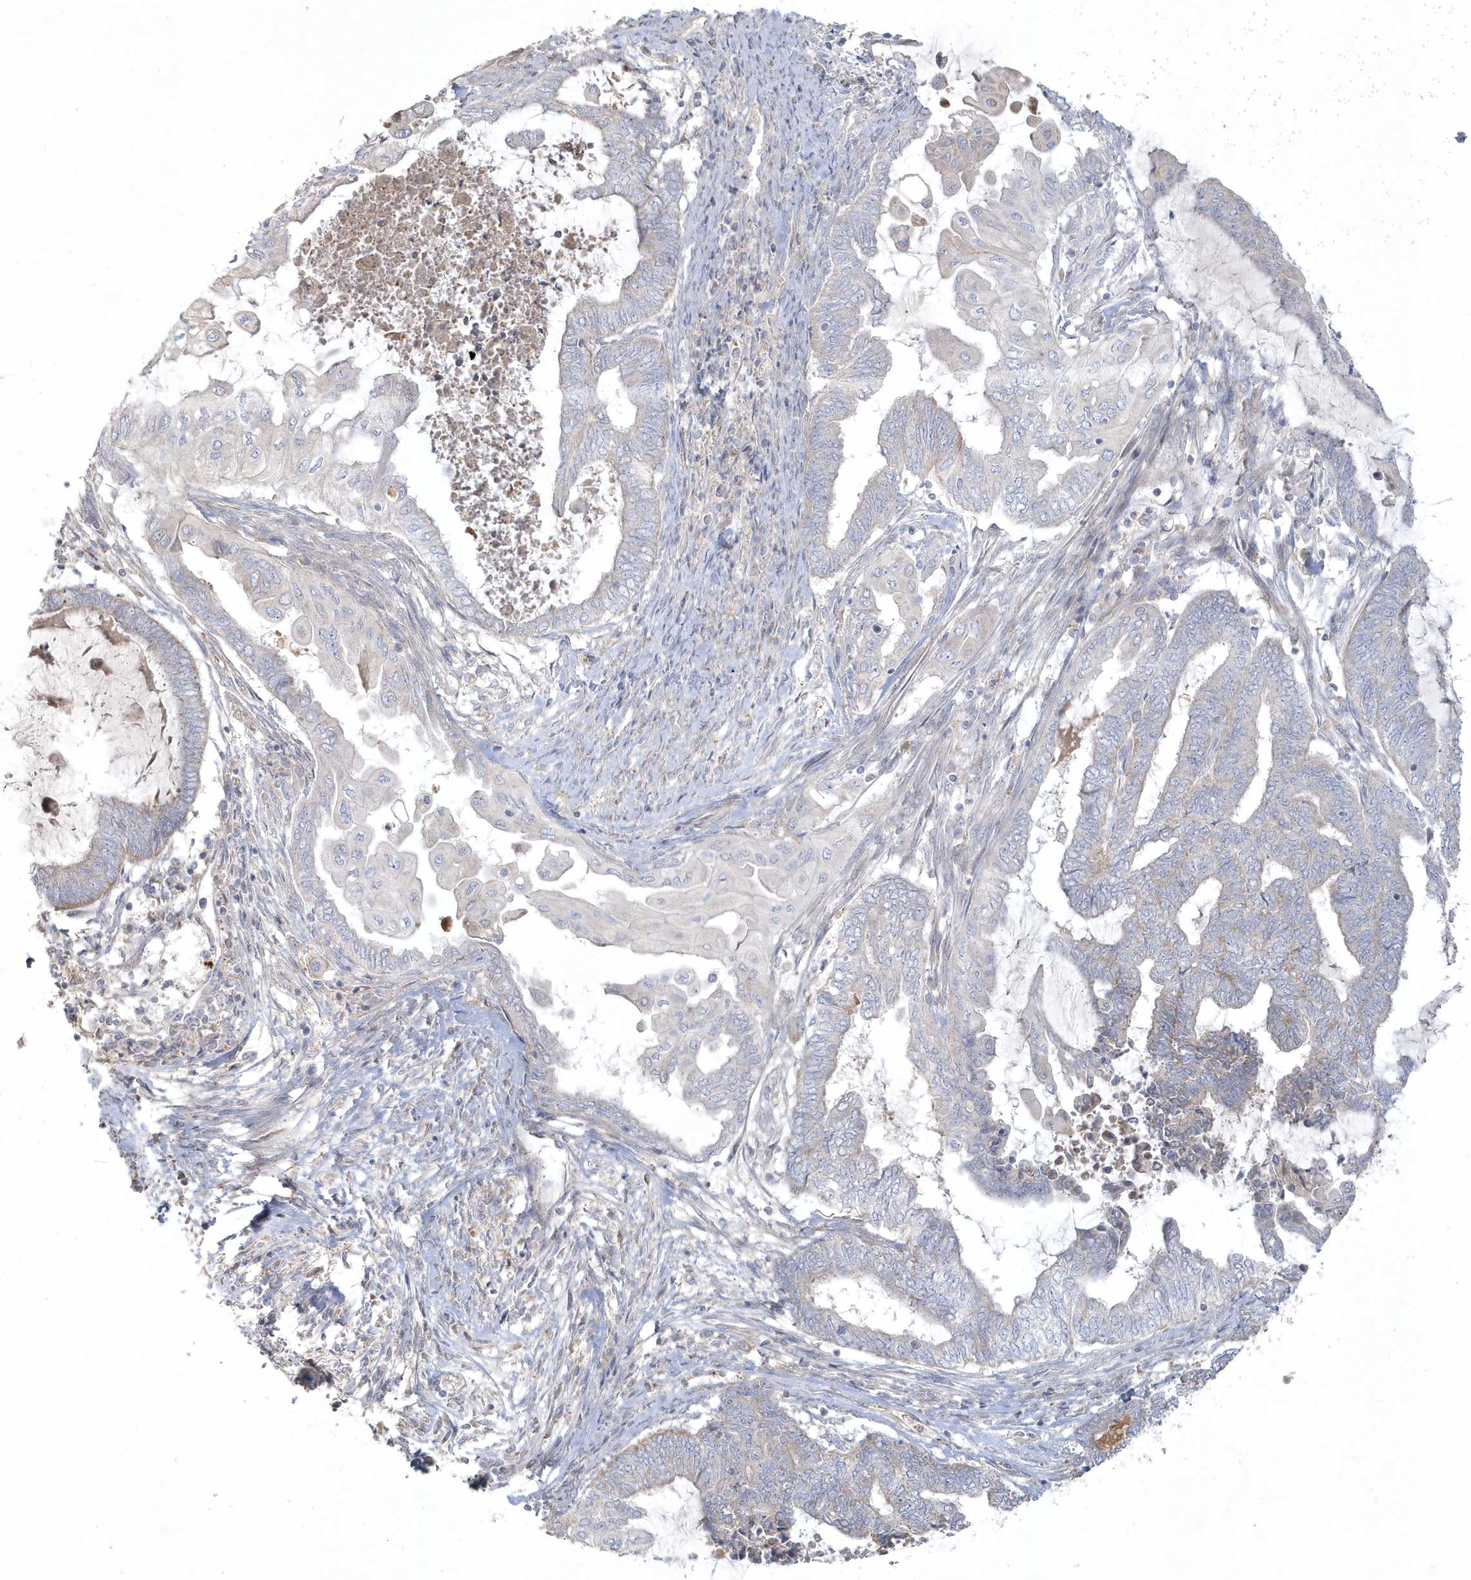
{"staining": {"intensity": "negative", "quantity": "none", "location": "none"}, "tissue": "endometrial cancer", "cell_type": "Tumor cells", "image_type": "cancer", "snomed": [{"axis": "morphology", "description": "Adenocarcinoma, NOS"}, {"axis": "topography", "description": "Uterus"}, {"axis": "topography", "description": "Endometrium"}], "caption": "Immunohistochemical staining of adenocarcinoma (endometrial) shows no significant expression in tumor cells. The staining was performed using DAB to visualize the protein expression in brown, while the nuclei were stained in blue with hematoxylin (Magnification: 20x).", "gene": "BLTP3A", "patient": {"sex": "female", "age": 70}}